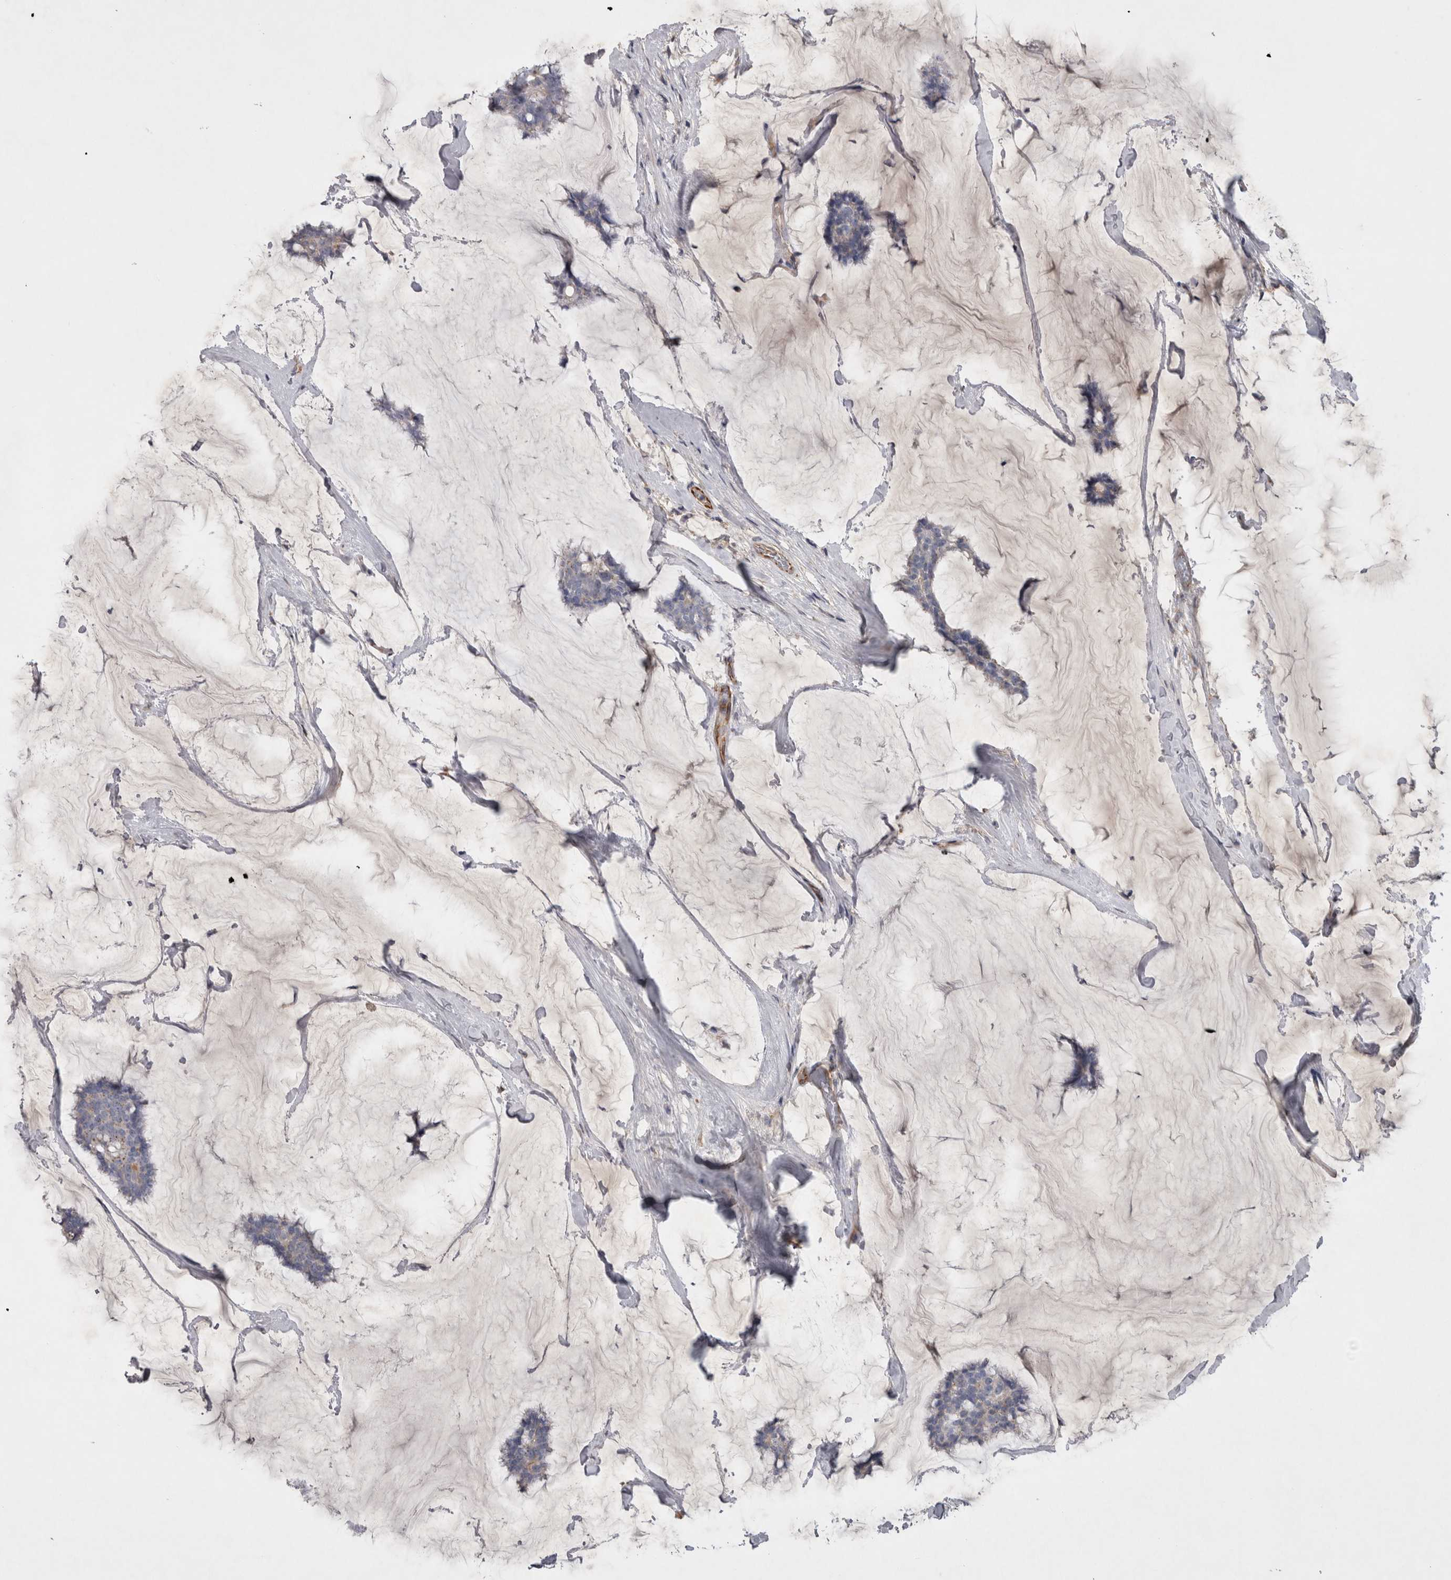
{"staining": {"intensity": "negative", "quantity": "none", "location": "none"}, "tissue": "breast cancer", "cell_type": "Tumor cells", "image_type": "cancer", "snomed": [{"axis": "morphology", "description": "Duct carcinoma"}, {"axis": "topography", "description": "Breast"}], "caption": "This is a histopathology image of IHC staining of breast intraductal carcinoma, which shows no positivity in tumor cells. (Brightfield microscopy of DAB immunohistochemistry at high magnification).", "gene": "STRADB", "patient": {"sex": "female", "age": 93}}